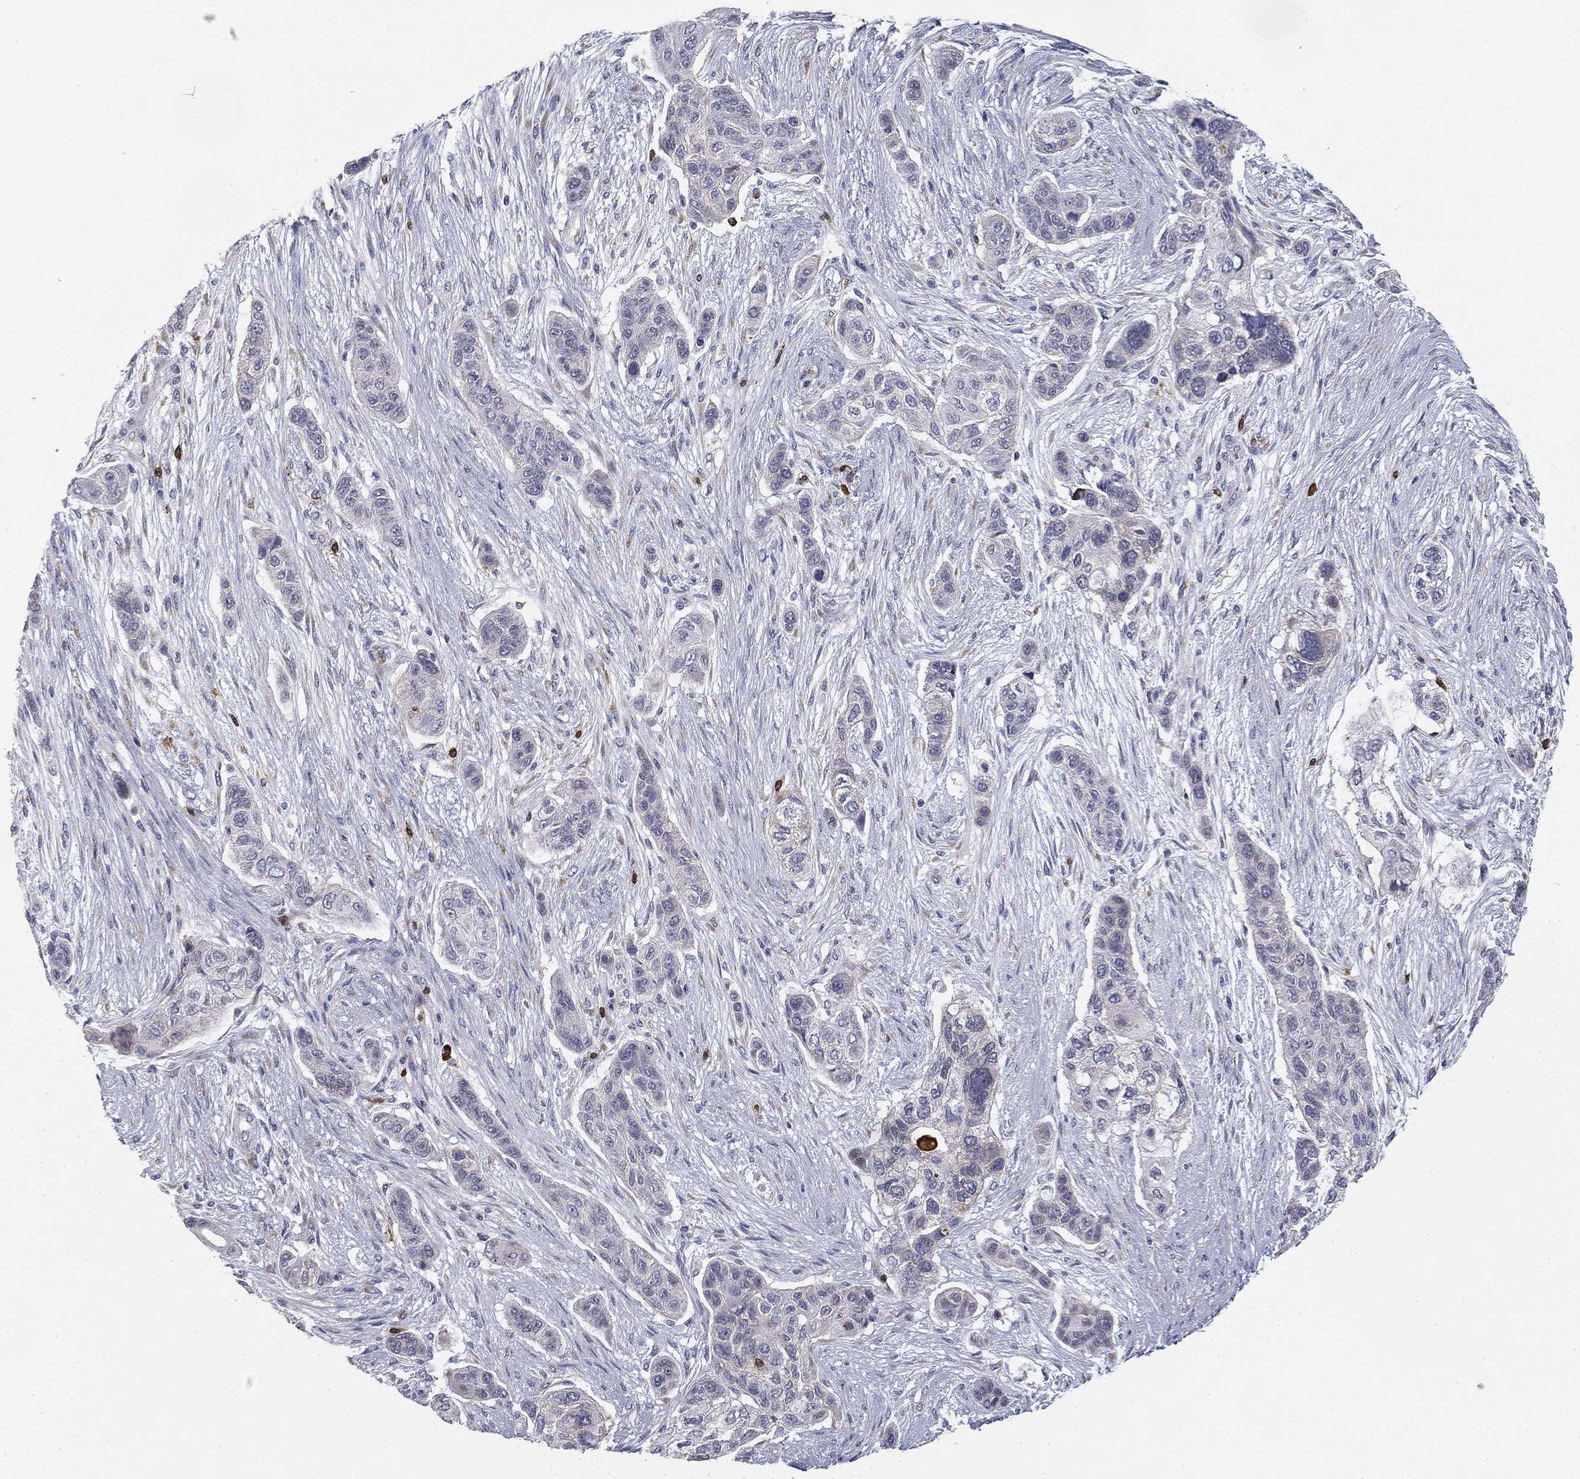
{"staining": {"intensity": "negative", "quantity": "none", "location": "none"}, "tissue": "lung cancer", "cell_type": "Tumor cells", "image_type": "cancer", "snomed": [{"axis": "morphology", "description": "Squamous cell carcinoma, NOS"}, {"axis": "topography", "description": "Lung"}], "caption": "This image is of lung cancer stained with immunohistochemistry to label a protein in brown with the nuclei are counter-stained blue. There is no positivity in tumor cells.", "gene": "TRAT1", "patient": {"sex": "male", "age": 69}}